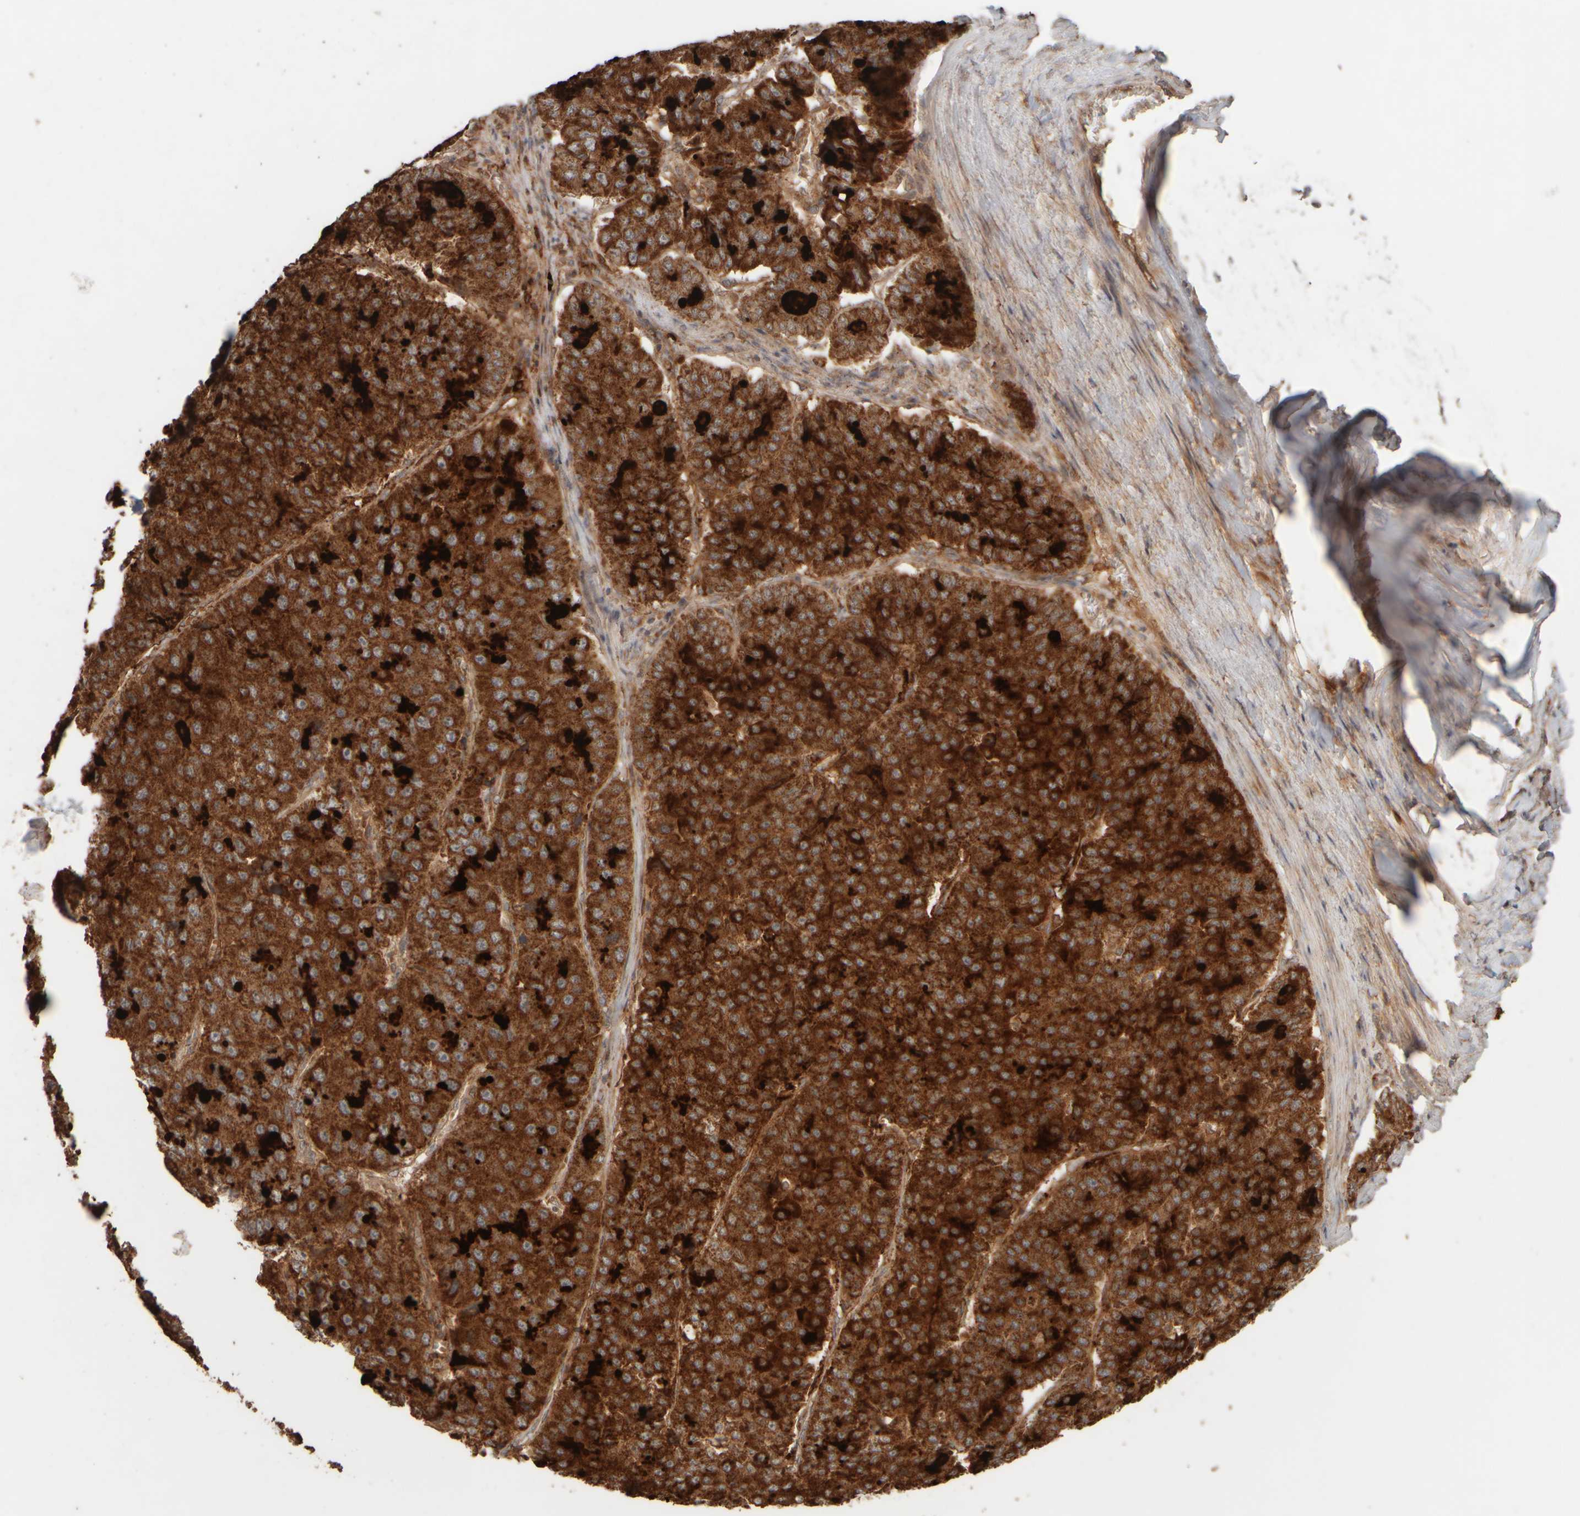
{"staining": {"intensity": "strong", "quantity": ">75%", "location": "cytoplasmic/membranous"}, "tissue": "pancreatic cancer", "cell_type": "Tumor cells", "image_type": "cancer", "snomed": [{"axis": "morphology", "description": "Adenocarcinoma, NOS"}, {"axis": "topography", "description": "Pancreas"}], "caption": "Pancreatic cancer (adenocarcinoma) stained for a protein (brown) demonstrates strong cytoplasmic/membranous positive staining in approximately >75% of tumor cells.", "gene": "EIF2B3", "patient": {"sex": "male", "age": 50}}